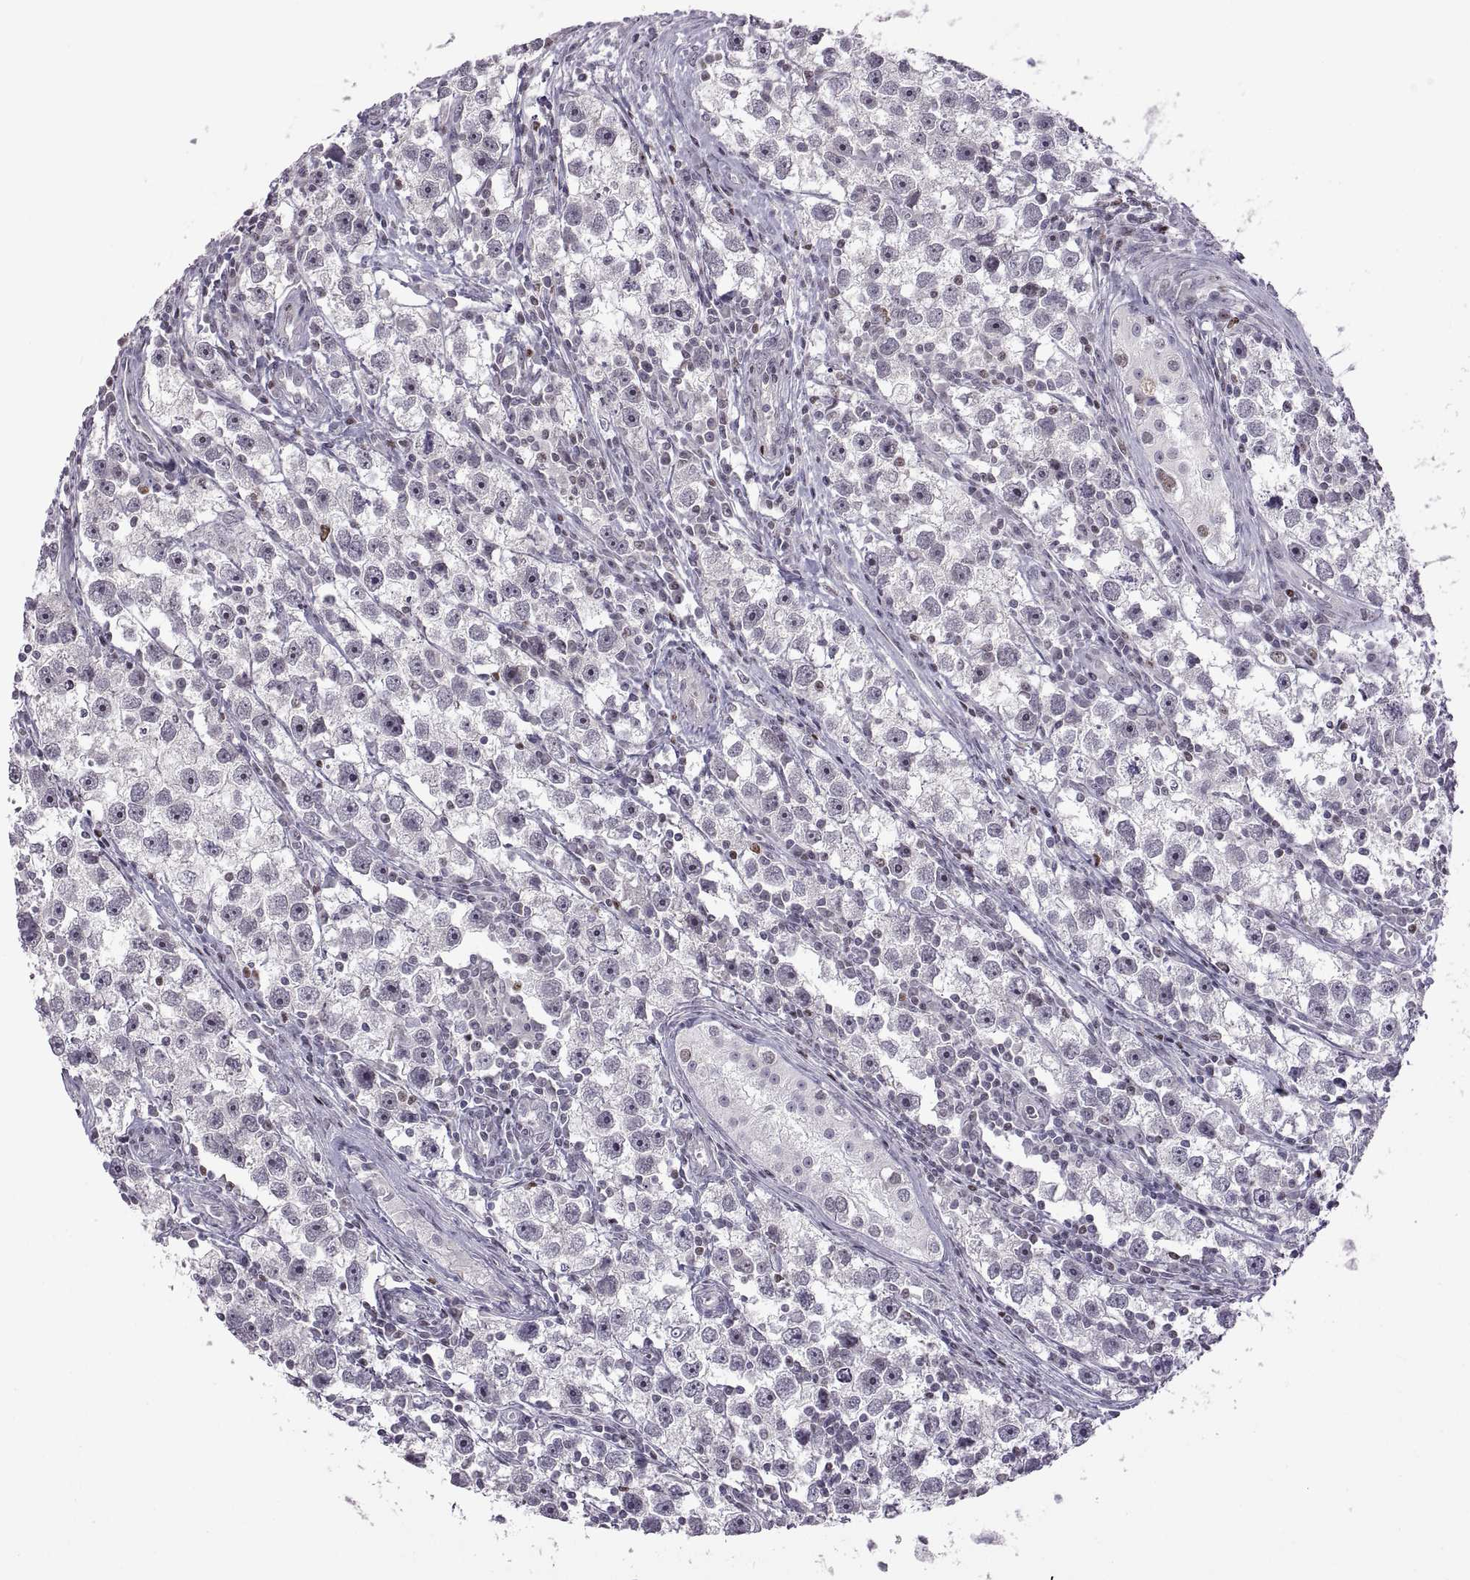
{"staining": {"intensity": "weak", "quantity": "25%-75%", "location": "nuclear"}, "tissue": "testis cancer", "cell_type": "Tumor cells", "image_type": "cancer", "snomed": [{"axis": "morphology", "description": "Seminoma, NOS"}, {"axis": "topography", "description": "Testis"}], "caption": "Tumor cells demonstrate low levels of weak nuclear positivity in about 25%-75% of cells in testis cancer.", "gene": "NEK2", "patient": {"sex": "male", "age": 30}}